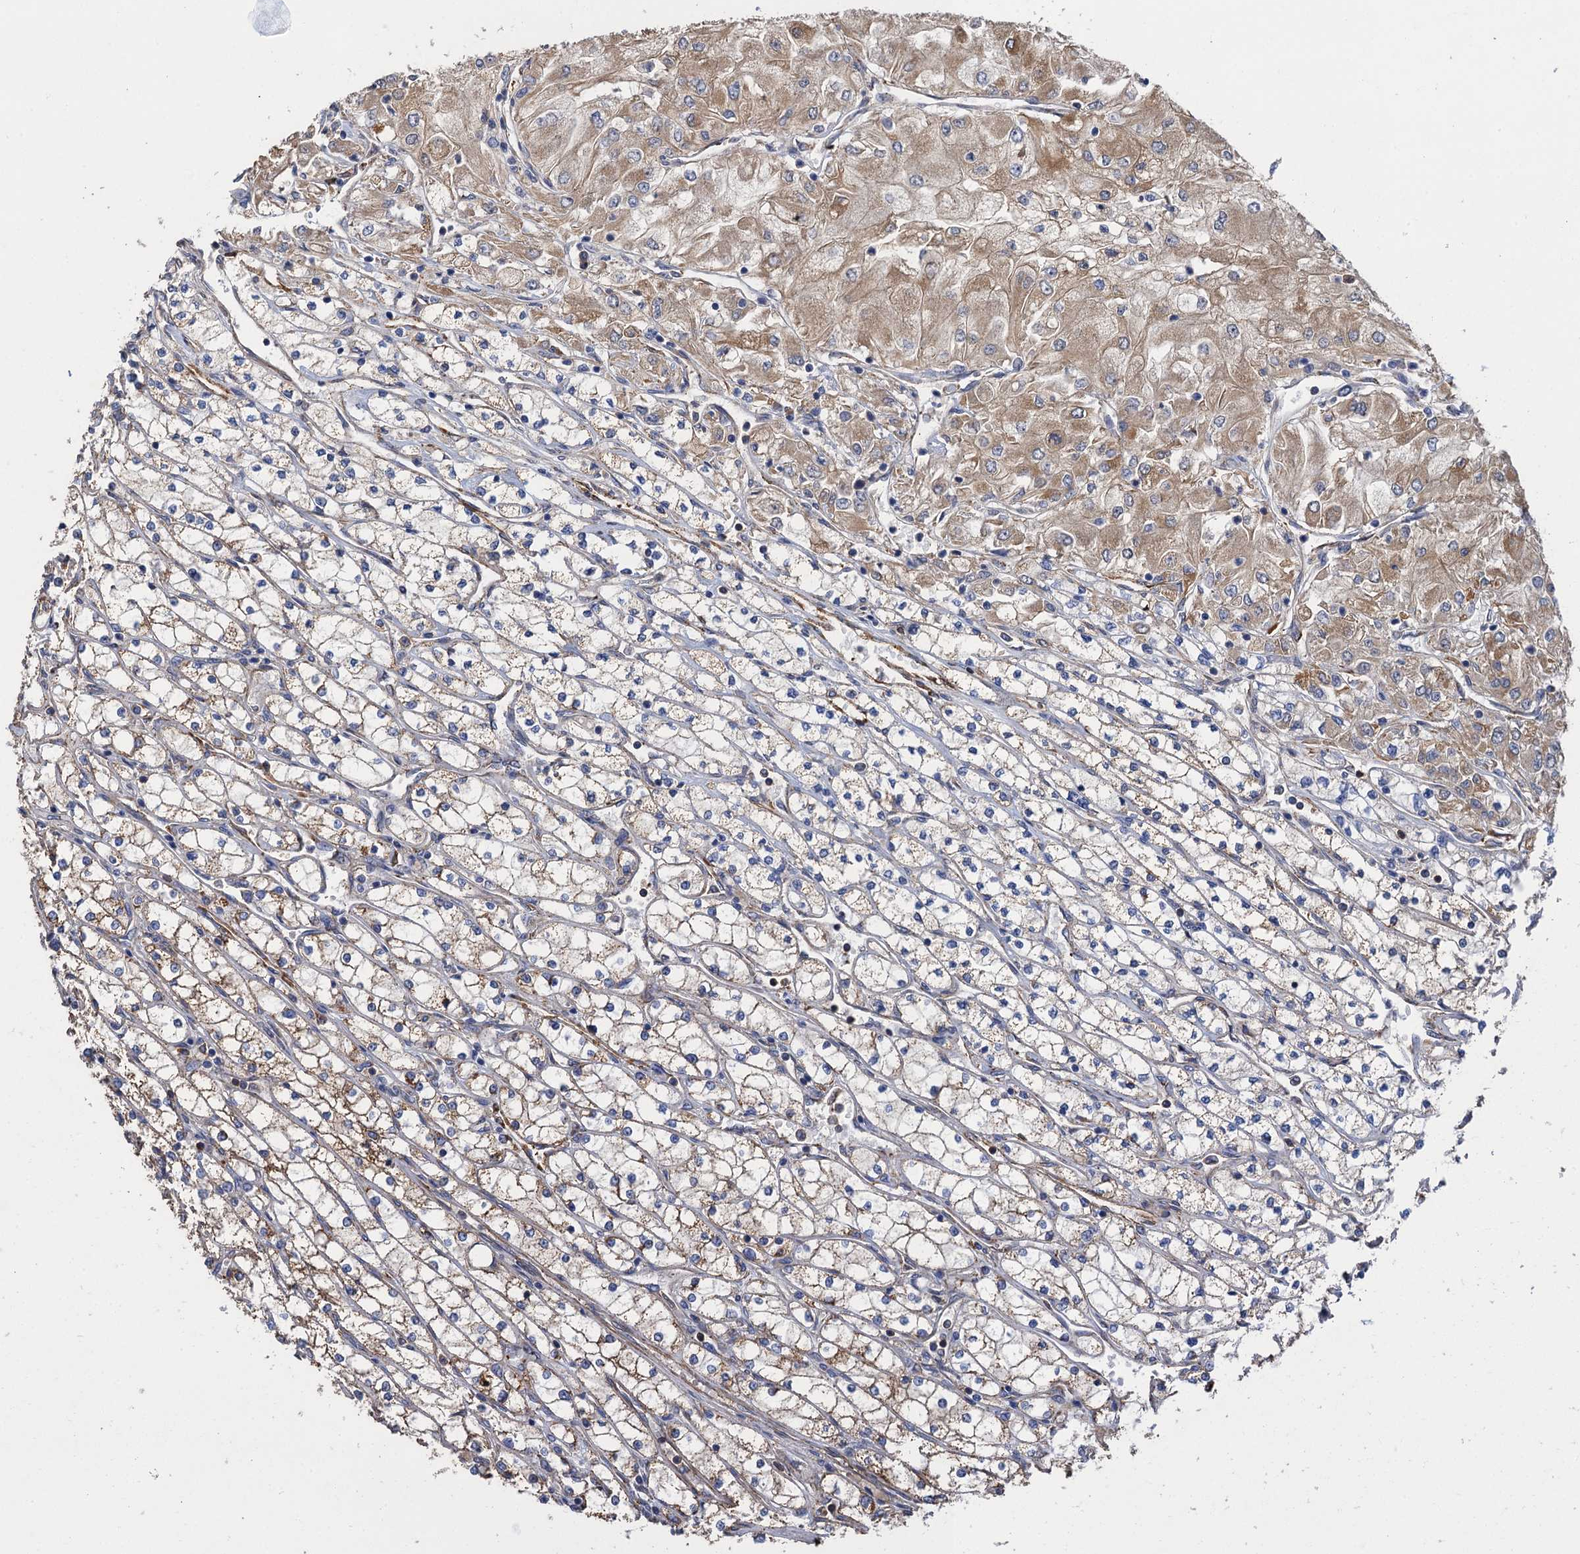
{"staining": {"intensity": "moderate", "quantity": "25%-75%", "location": "cytoplasmic/membranous"}, "tissue": "renal cancer", "cell_type": "Tumor cells", "image_type": "cancer", "snomed": [{"axis": "morphology", "description": "Adenocarcinoma, NOS"}, {"axis": "topography", "description": "Kidney"}], "caption": "Human renal cancer (adenocarcinoma) stained with a protein marker exhibits moderate staining in tumor cells.", "gene": "GCSH", "patient": {"sex": "male", "age": 80}}